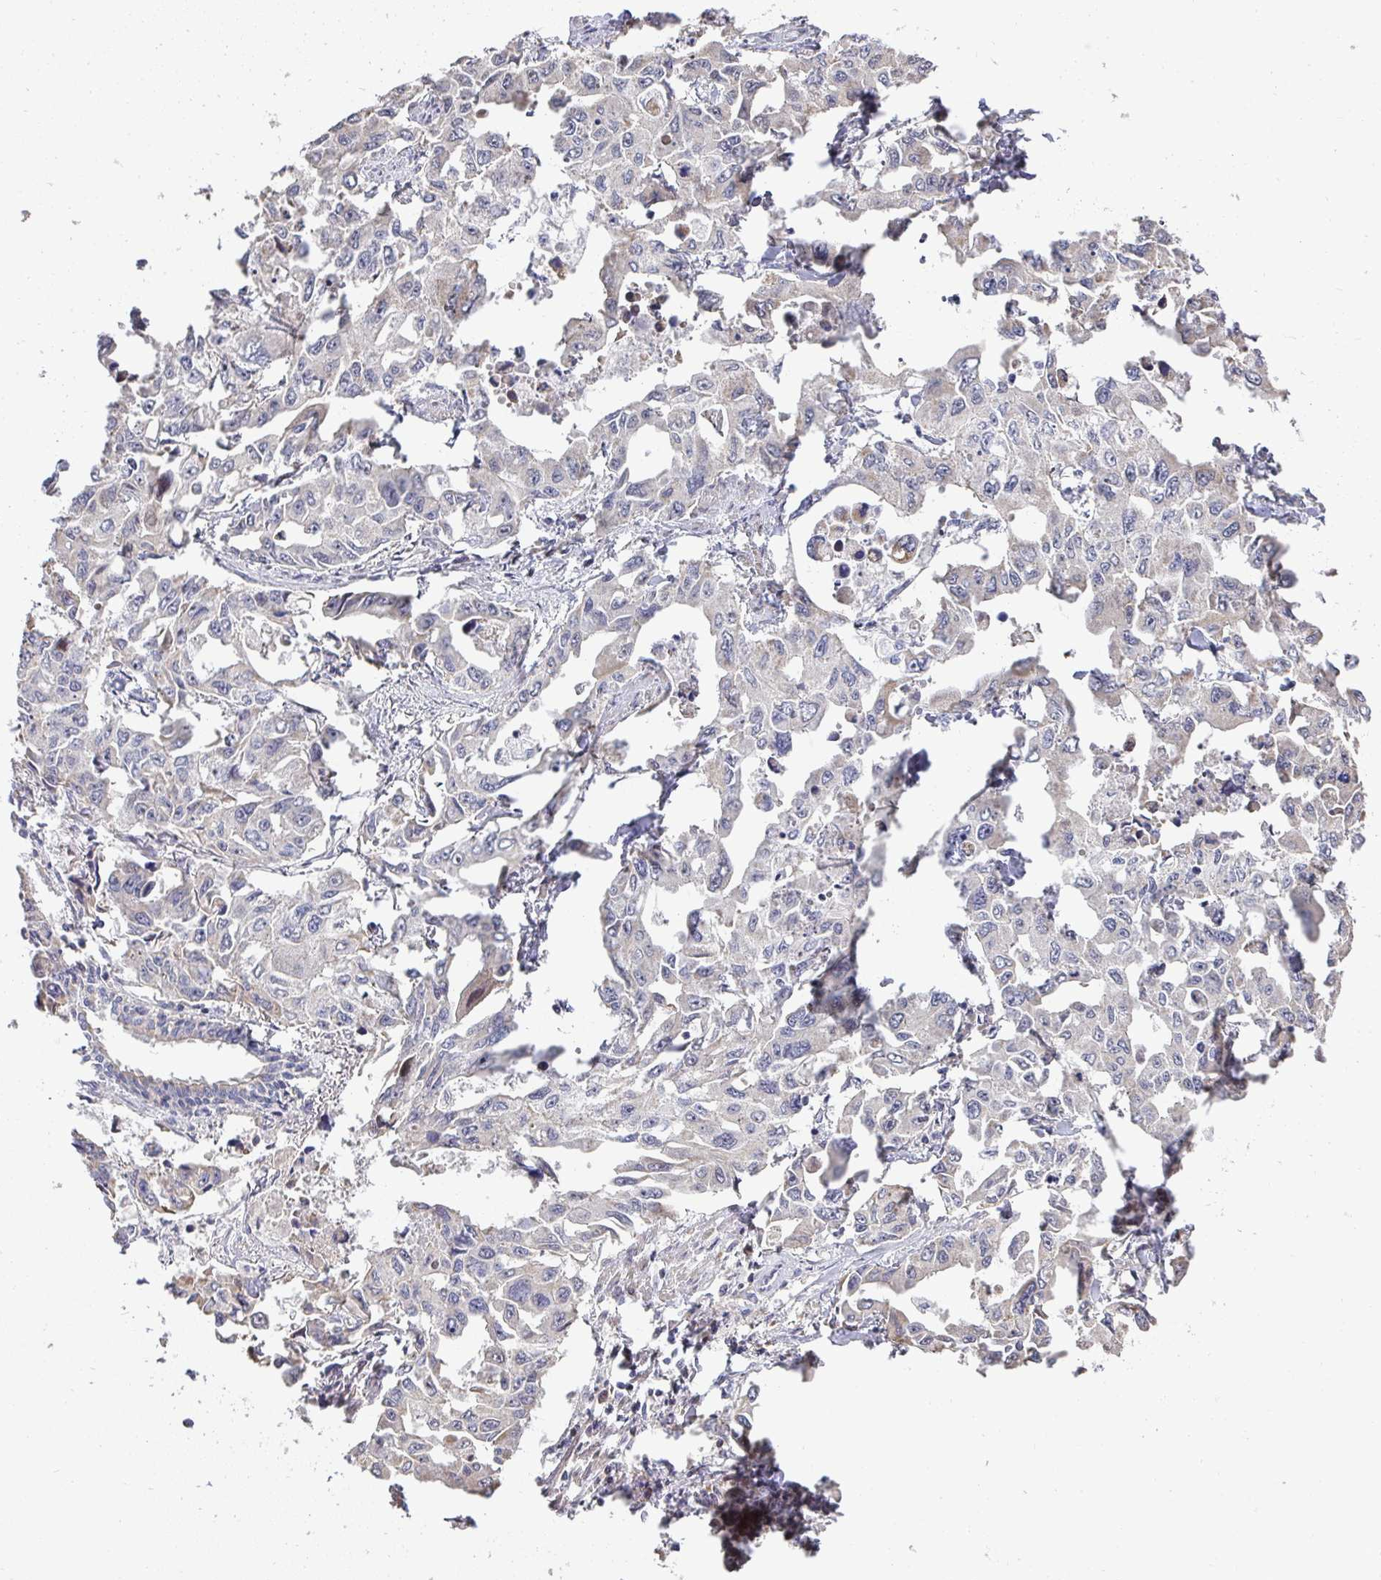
{"staining": {"intensity": "negative", "quantity": "none", "location": "none"}, "tissue": "lung cancer", "cell_type": "Tumor cells", "image_type": "cancer", "snomed": [{"axis": "morphology", "description": "Adenocarcinoma, NOS"}, {"axis": "topography", "description": "Lung"}], "caption": "This is an immunohistochemistry histopathology image of lung cancer (adenocarcinoma). There is no expression in tumor cells.", "gene": "AGTPBP1", "patient": {"sex": "male", "age": 64}}